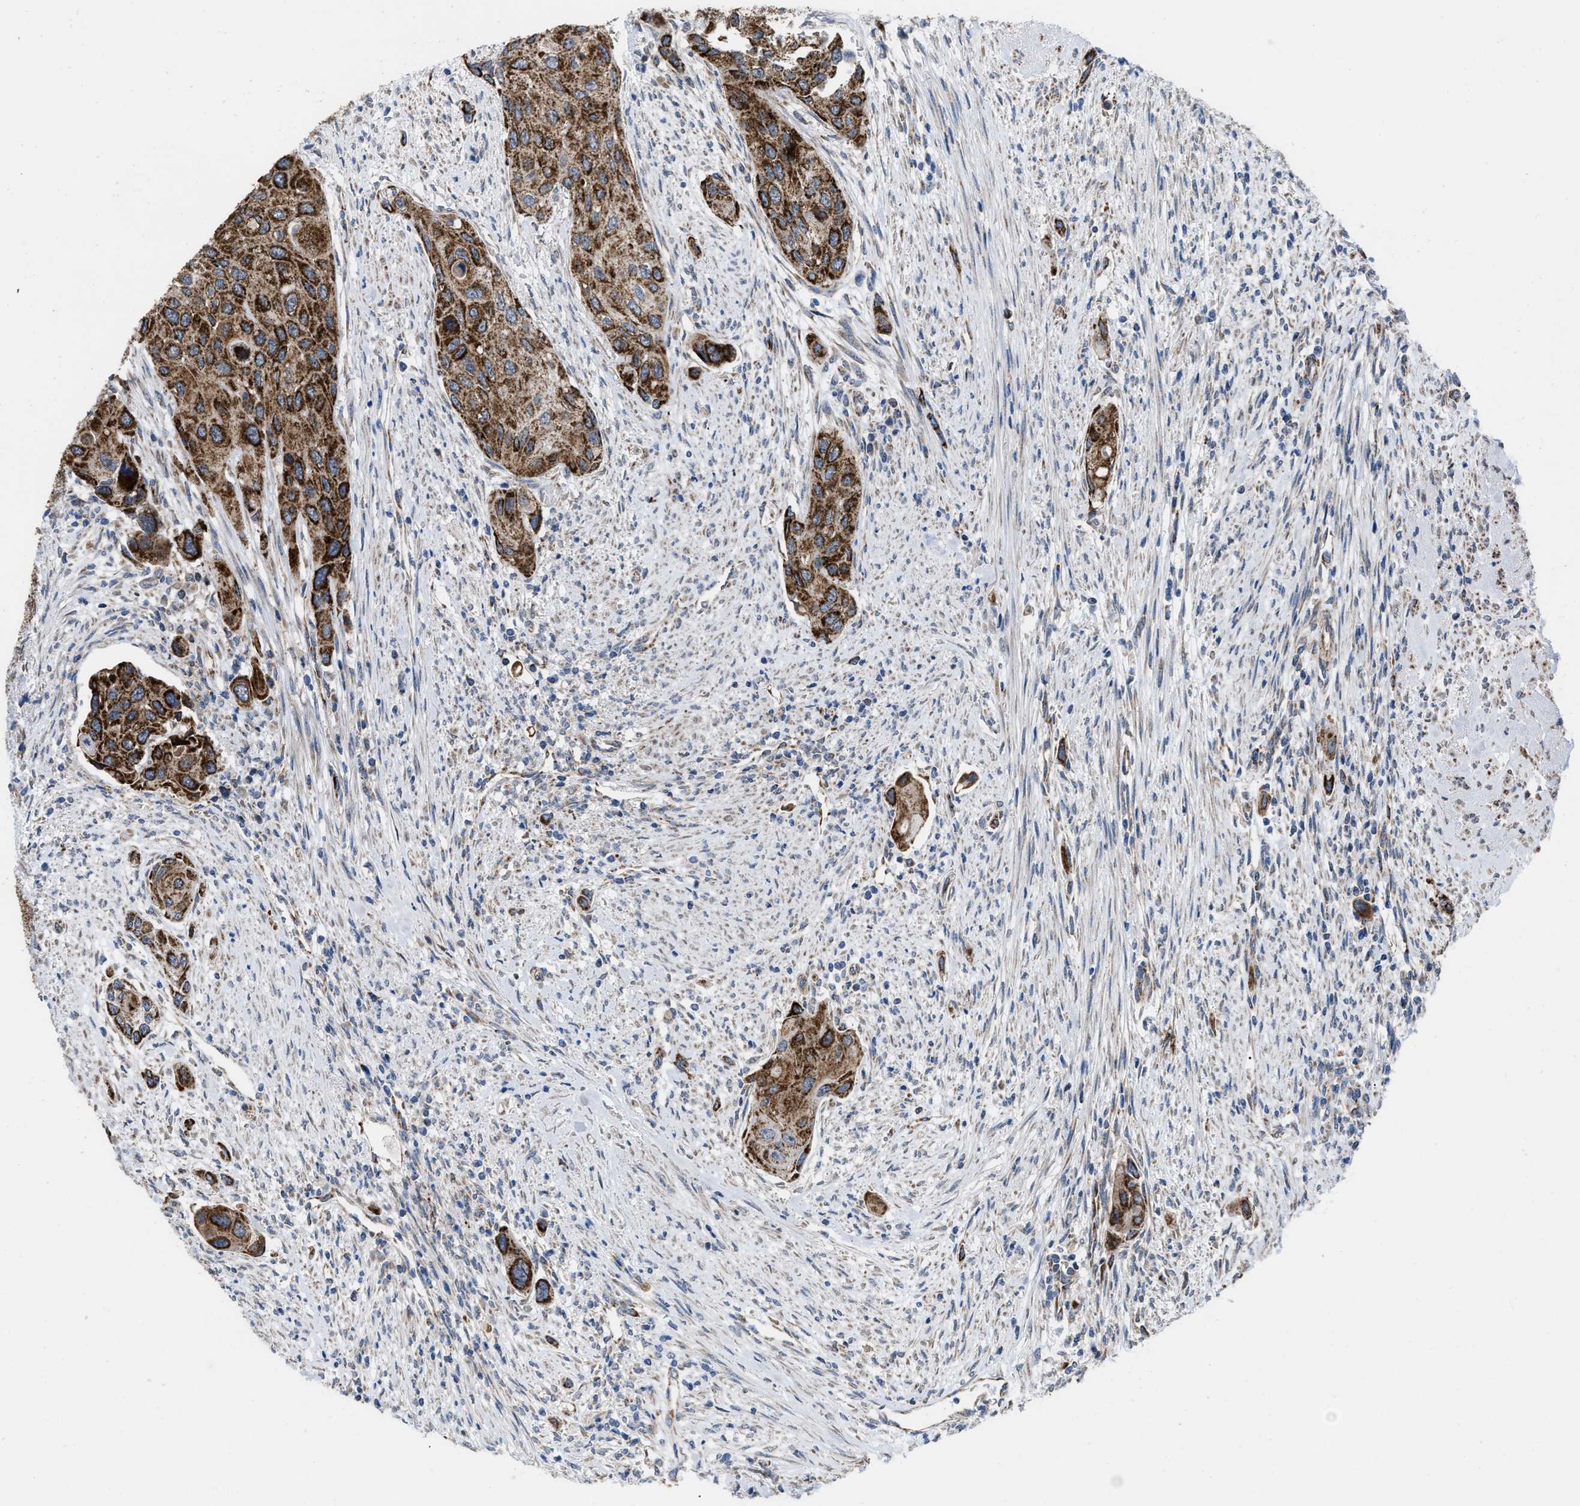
{"staining": {"intensity": "strong", "quantity": ">75%", "location": "cytoplasmic/membranous"}, "tissue": "urothelial cancer", "cell_type": "Tumor cells", "image_type": "cancer", "snomed": [{"axis": "morphology", "description": "Urothelial carcinoma, High grade"}, {"axis": "topography", "description": "Urinary bladder"}], "caption": "Urothelial carcinoma (high-grade) stained for a protein (brown) exhibits strong cytoplasmic/membranous positive positivity in about >75% of tumor cells.", "gene": "AKAP1", "patient": {"sex": "female", "age": 56}}